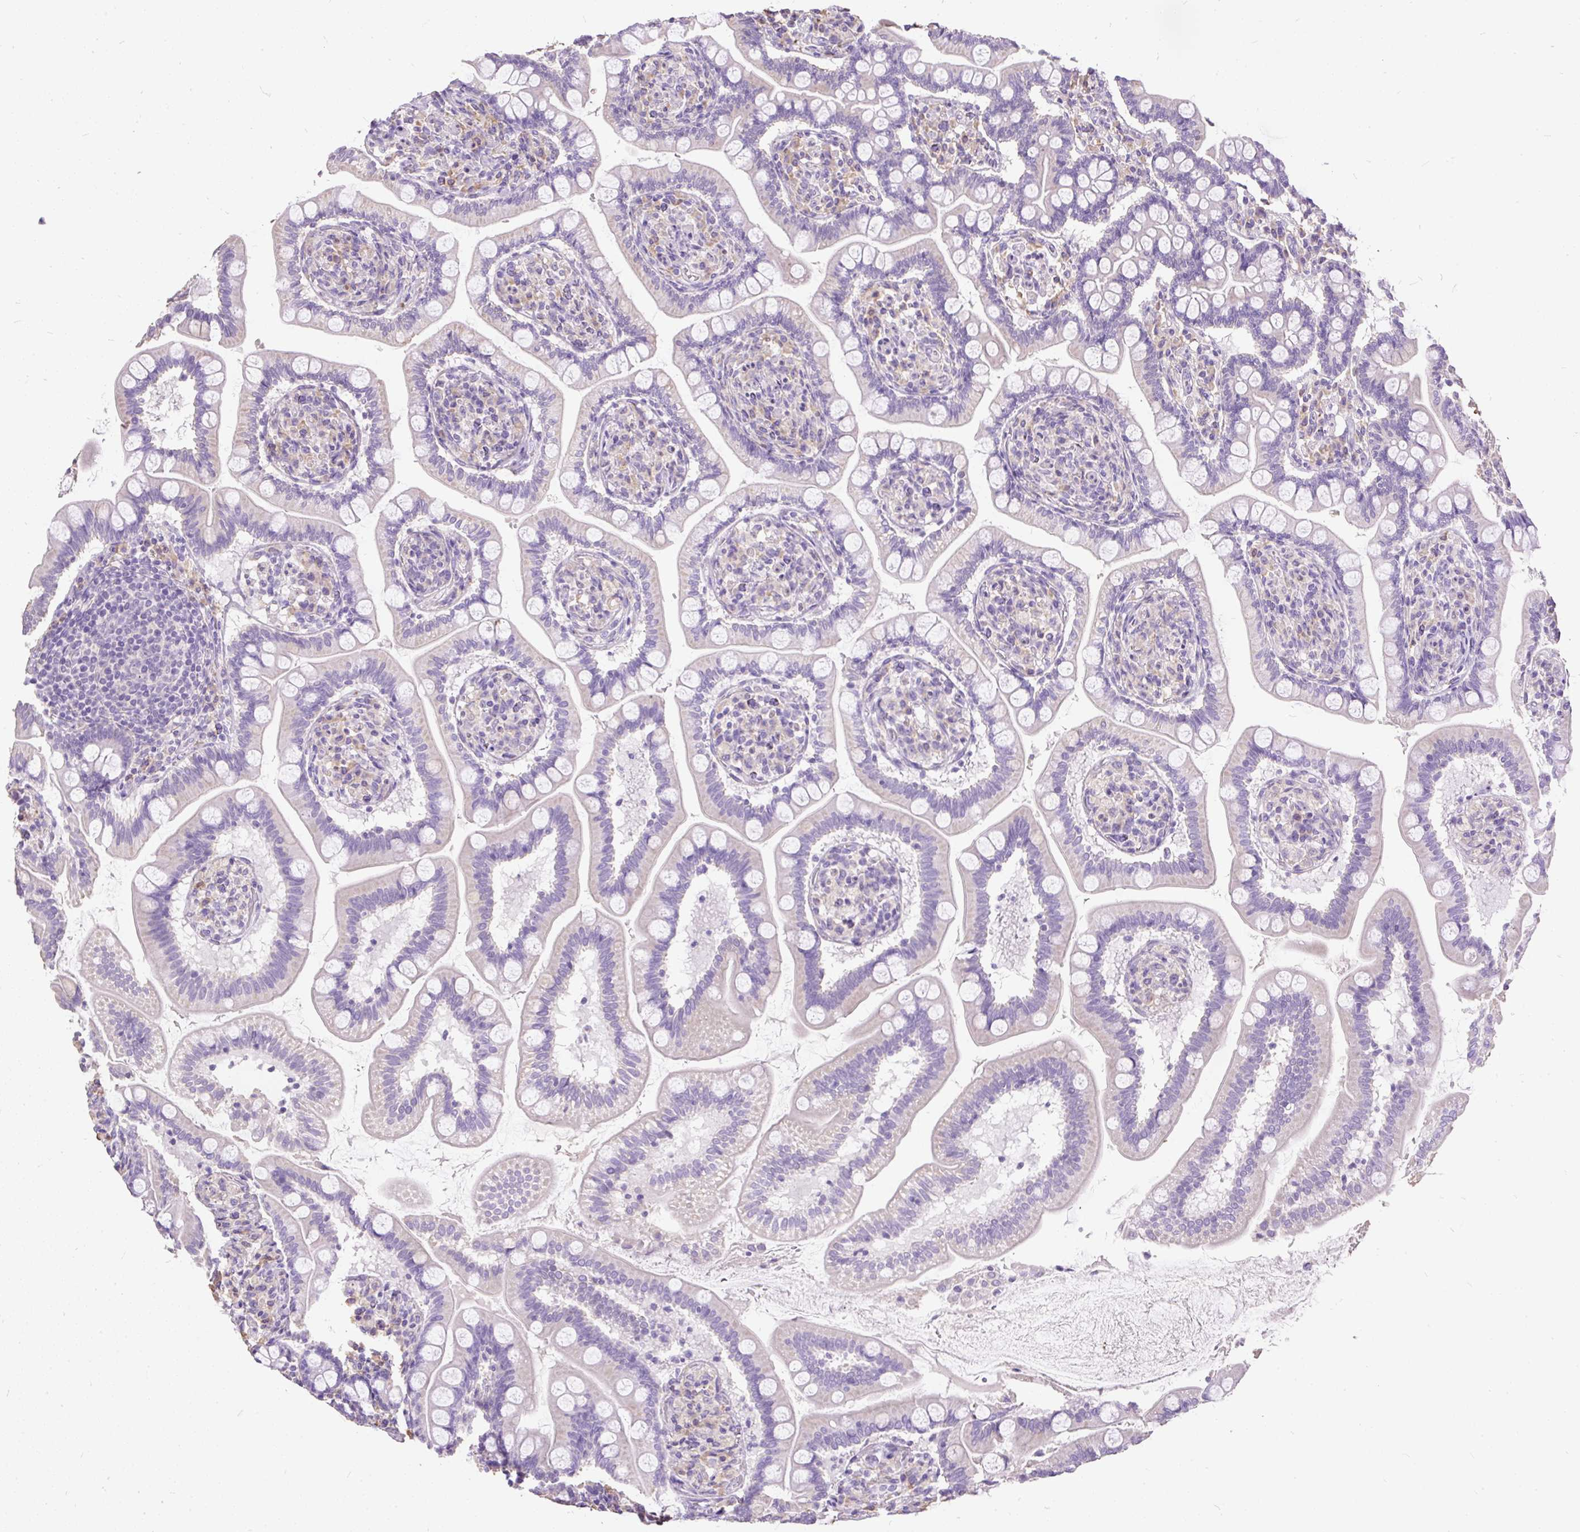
{"staining": {"intensity": "negative", "quantity": "none", "location": "none"}, "tissue": "small intestine", "cell_type": "Glandular cells", "image_type": "normal", "snomed": [{"axis": "morphology", "description": "Normal tissue, NOS"}, {"axis": "topography", "description": "Small intestine"}], "caption": "A high-resolution histopathology image shows IHC staining of normal small intestine, which demonstrates no significant staining in glandular cells.", "gene": "GBX1", "patient": {"sex": "female", "age": 64}}